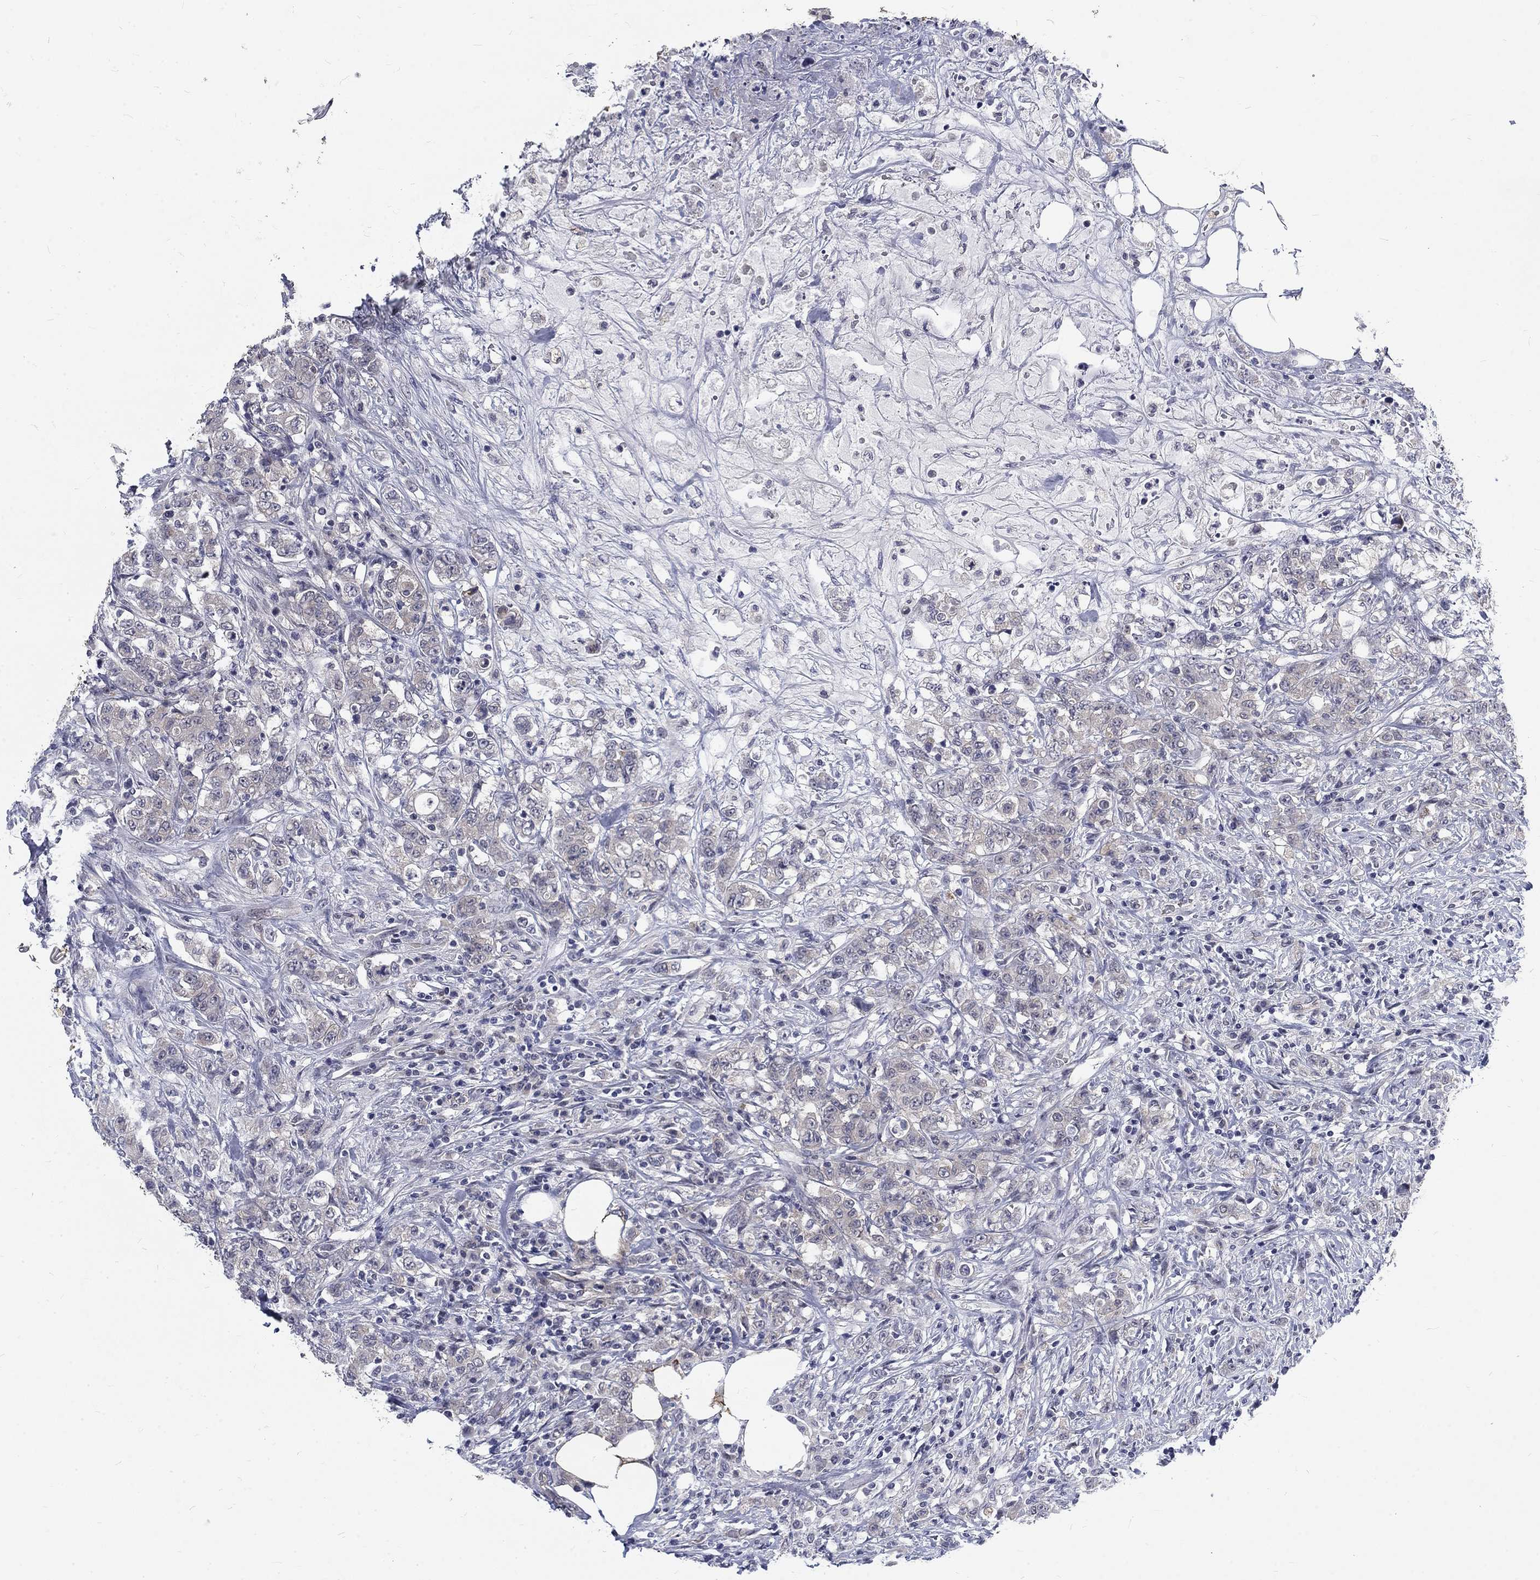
{"staining": {"intensity": "negative", "quantity": "none", "location": "none"}, "tissue": "colorectal cancer", "cell_type": "Tumor cells", "image_type": "cancer", "snomed": [{"axis": "morphology", "description": "Adenocarcinoma, NOS"}, {"axis": "topography", "description": "Colon"}], "caption": "Human colorectal cancer (adenocarcinoma) stained for a protein using IHC shows no positivity in tumor cells.", "gene": "PHKA1", "patient": {"sex": "female", "age": 48}}